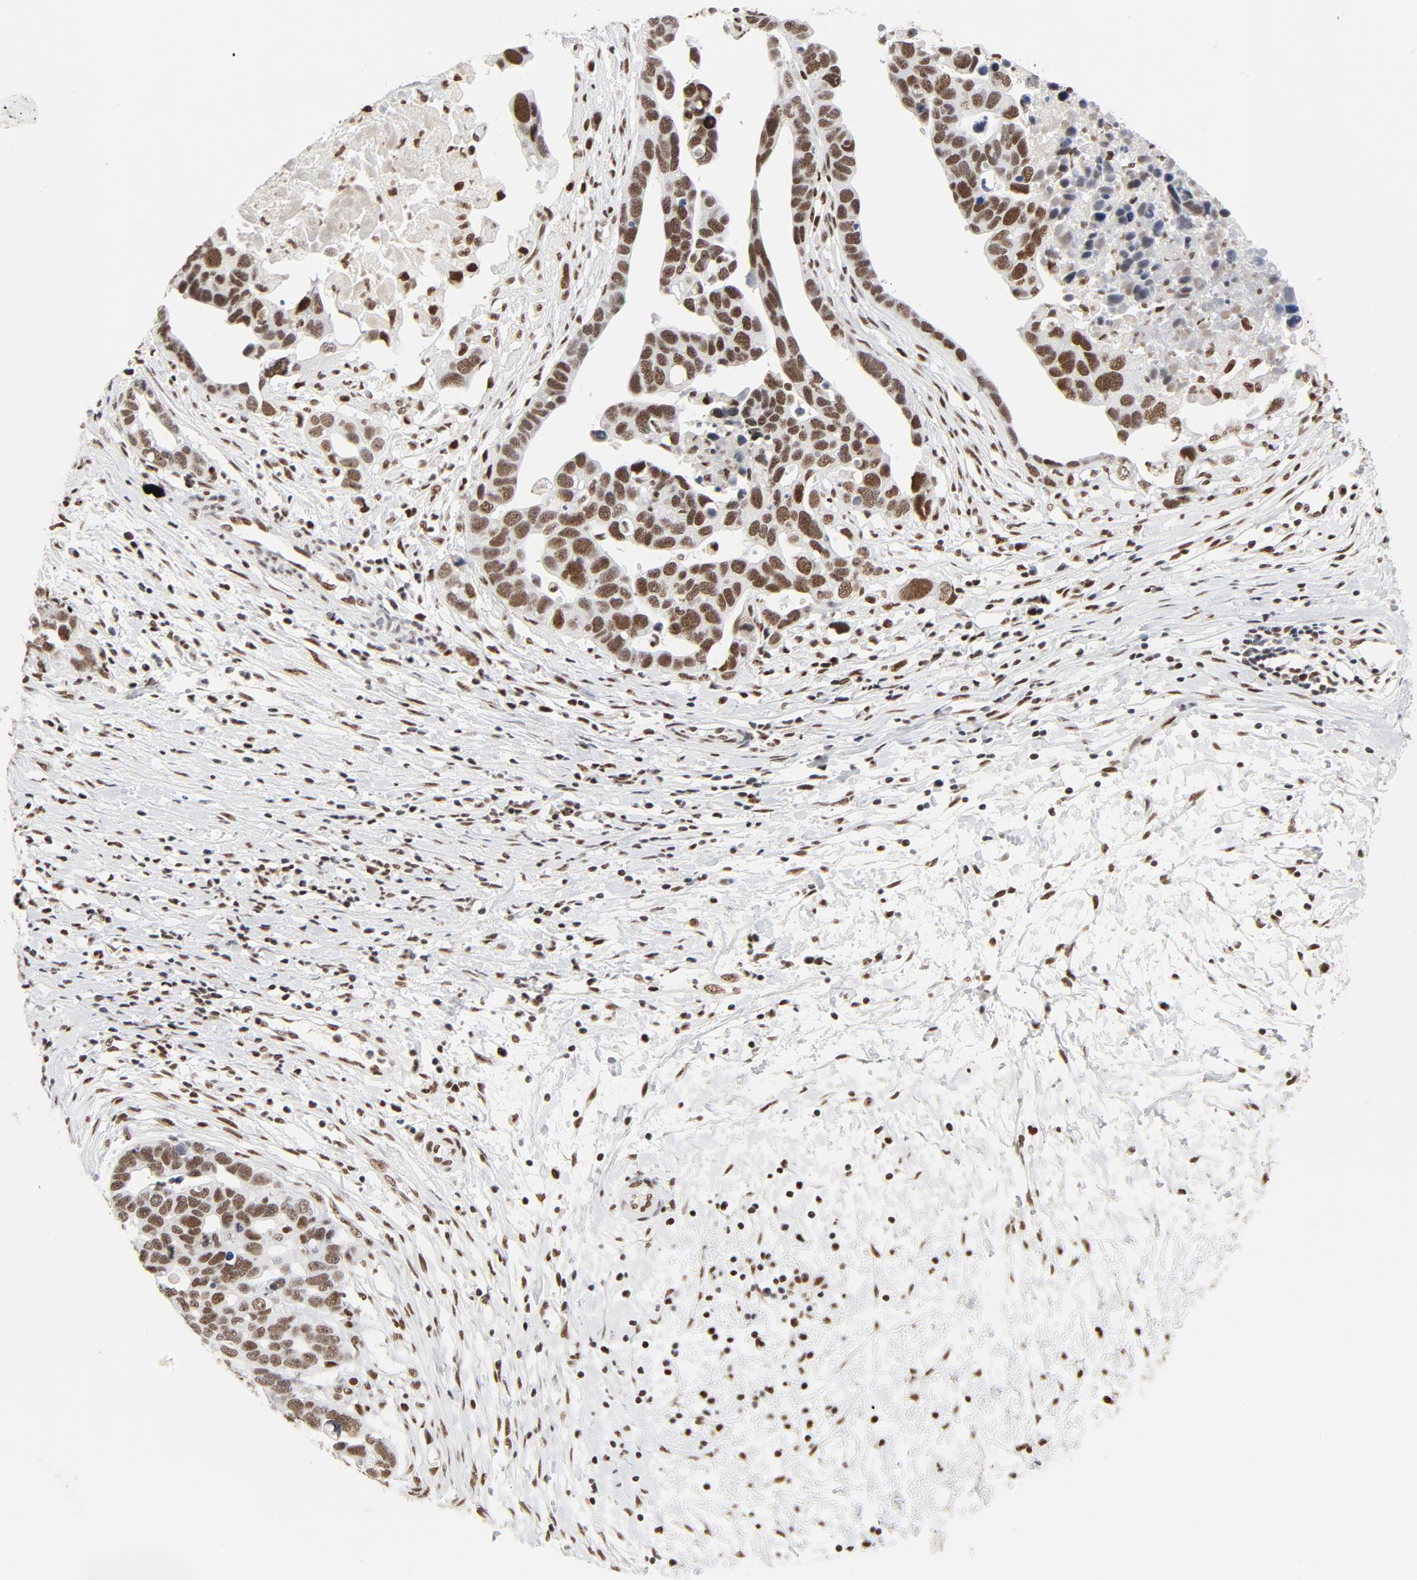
{"staining": {"intensity": "moderate", "quantity": ">75%", "location": "nuclear"}, "tissue": "ovarian cancer", "cell_type": "Tumor cells", "image_type": "cancer", "snomed": [{"axis": "morphology", "description": "Cystadenocarcinoma, serous, NOS"}, {"axis": "topography", "description": "Ovary"}], "caption": "A histopathology image of human serous cystadenocarcinoma (ovarian) stained for a protein shows moderate nuclear brown staining in tumor cells.", "gene": "GTF2H1", "patient": {"sex": "female", "age": 54}}